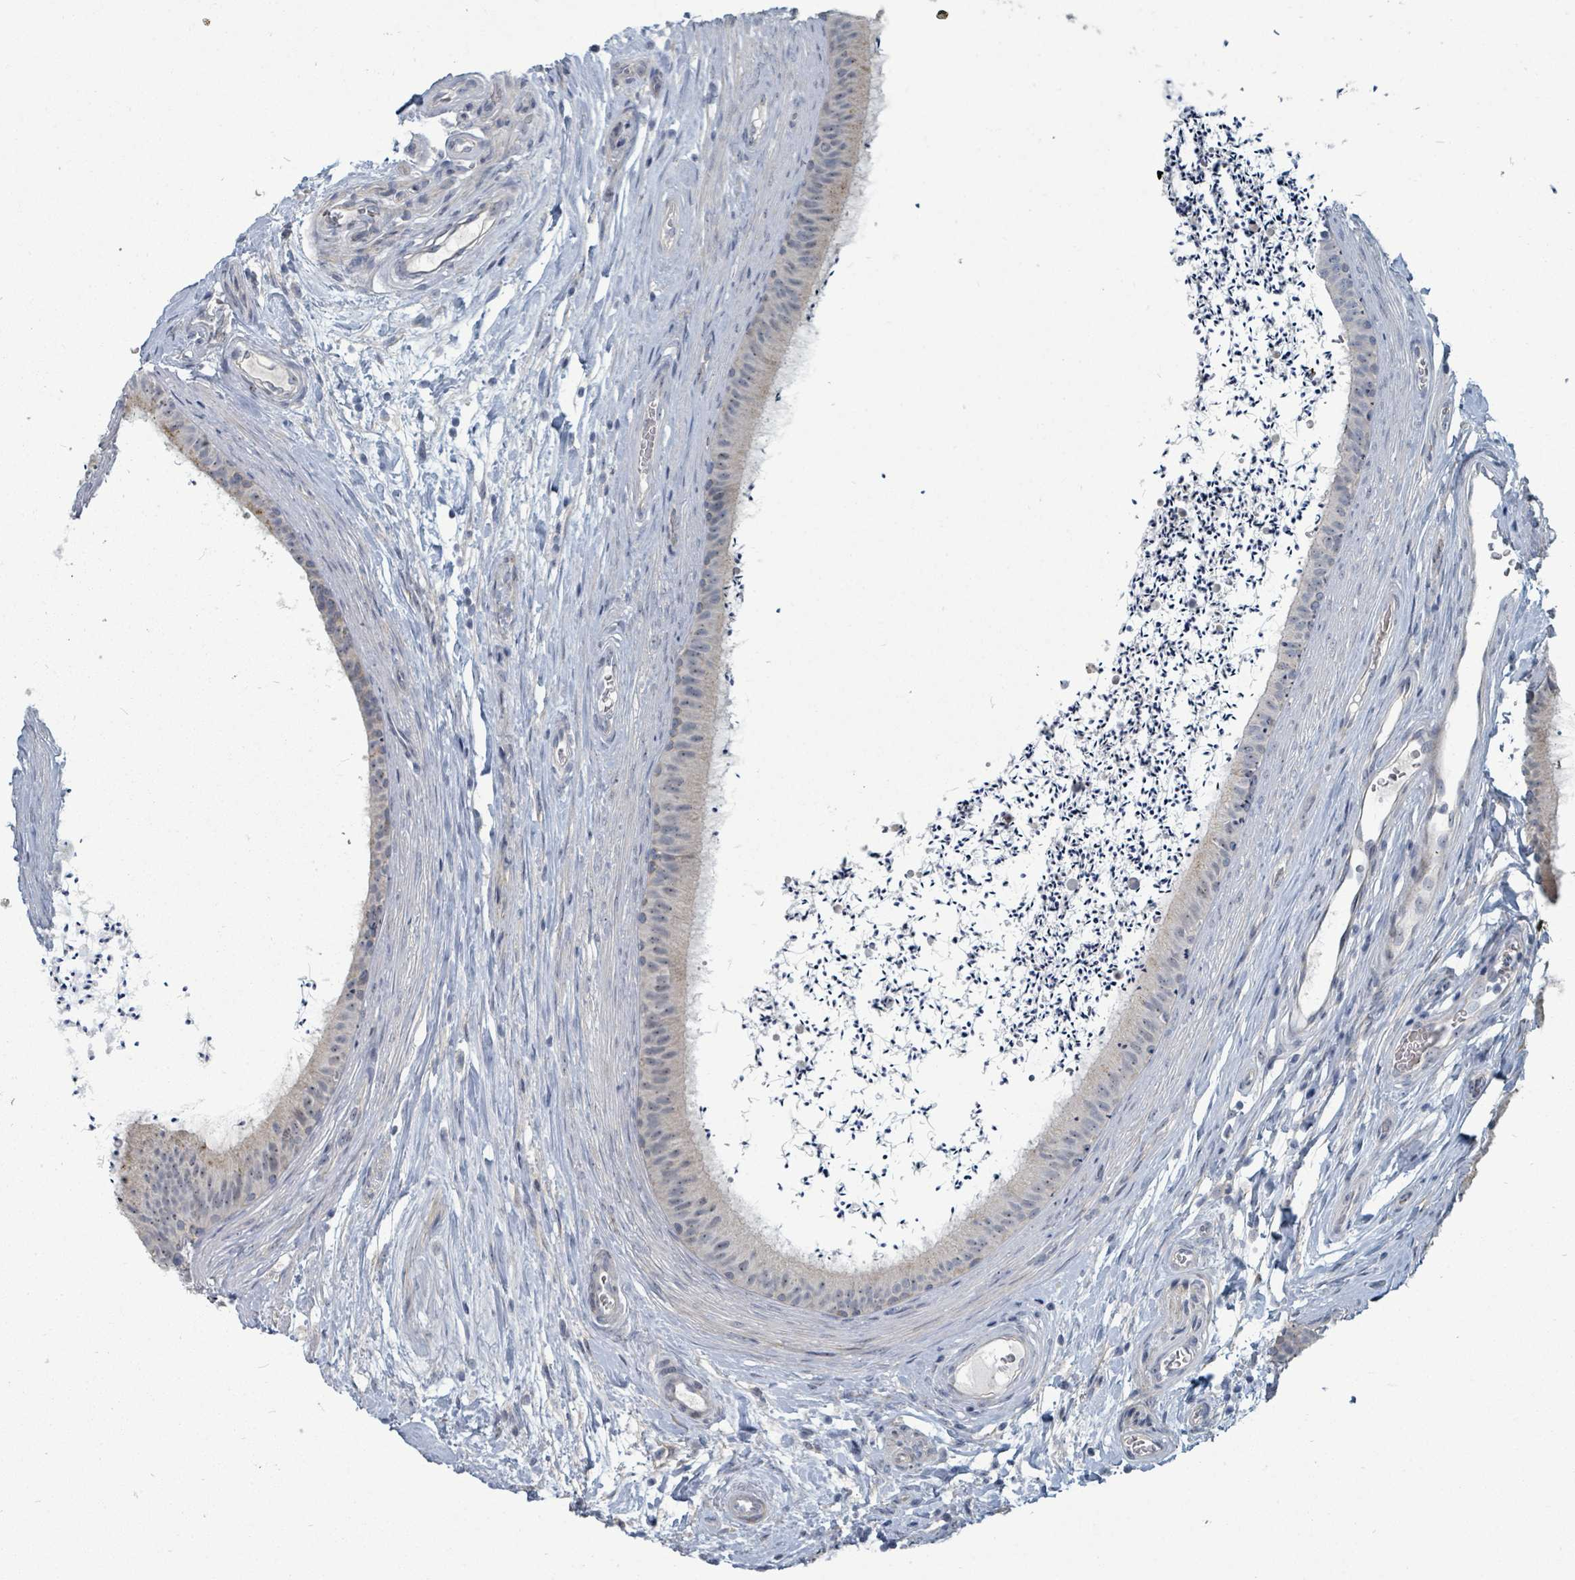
{"staining": {"intensity": "moderate", "quantity": "25%-75%", "location": "cytoplasmic/membranous,nuclear"}, "tissue": "epididymis", "cell_type": "Glandular cells", "image_type": "normal", "snomed": [{"axis": "morphology", "description": "Normal tissue, NOS"}, {"axis": "topography", "description": "Testis"}, {"axis": "topography", "description": "Epididymis"}], "caption": "An image showing moderate cytoplasmic/membranous,nuclear expression in approximately 25%-75% of glandular cells in benign epididymis, as visualized by brown immunohistochemical staining.", "gene": "TRDMT1", "patient": {"sex": "male", "age": 41}}